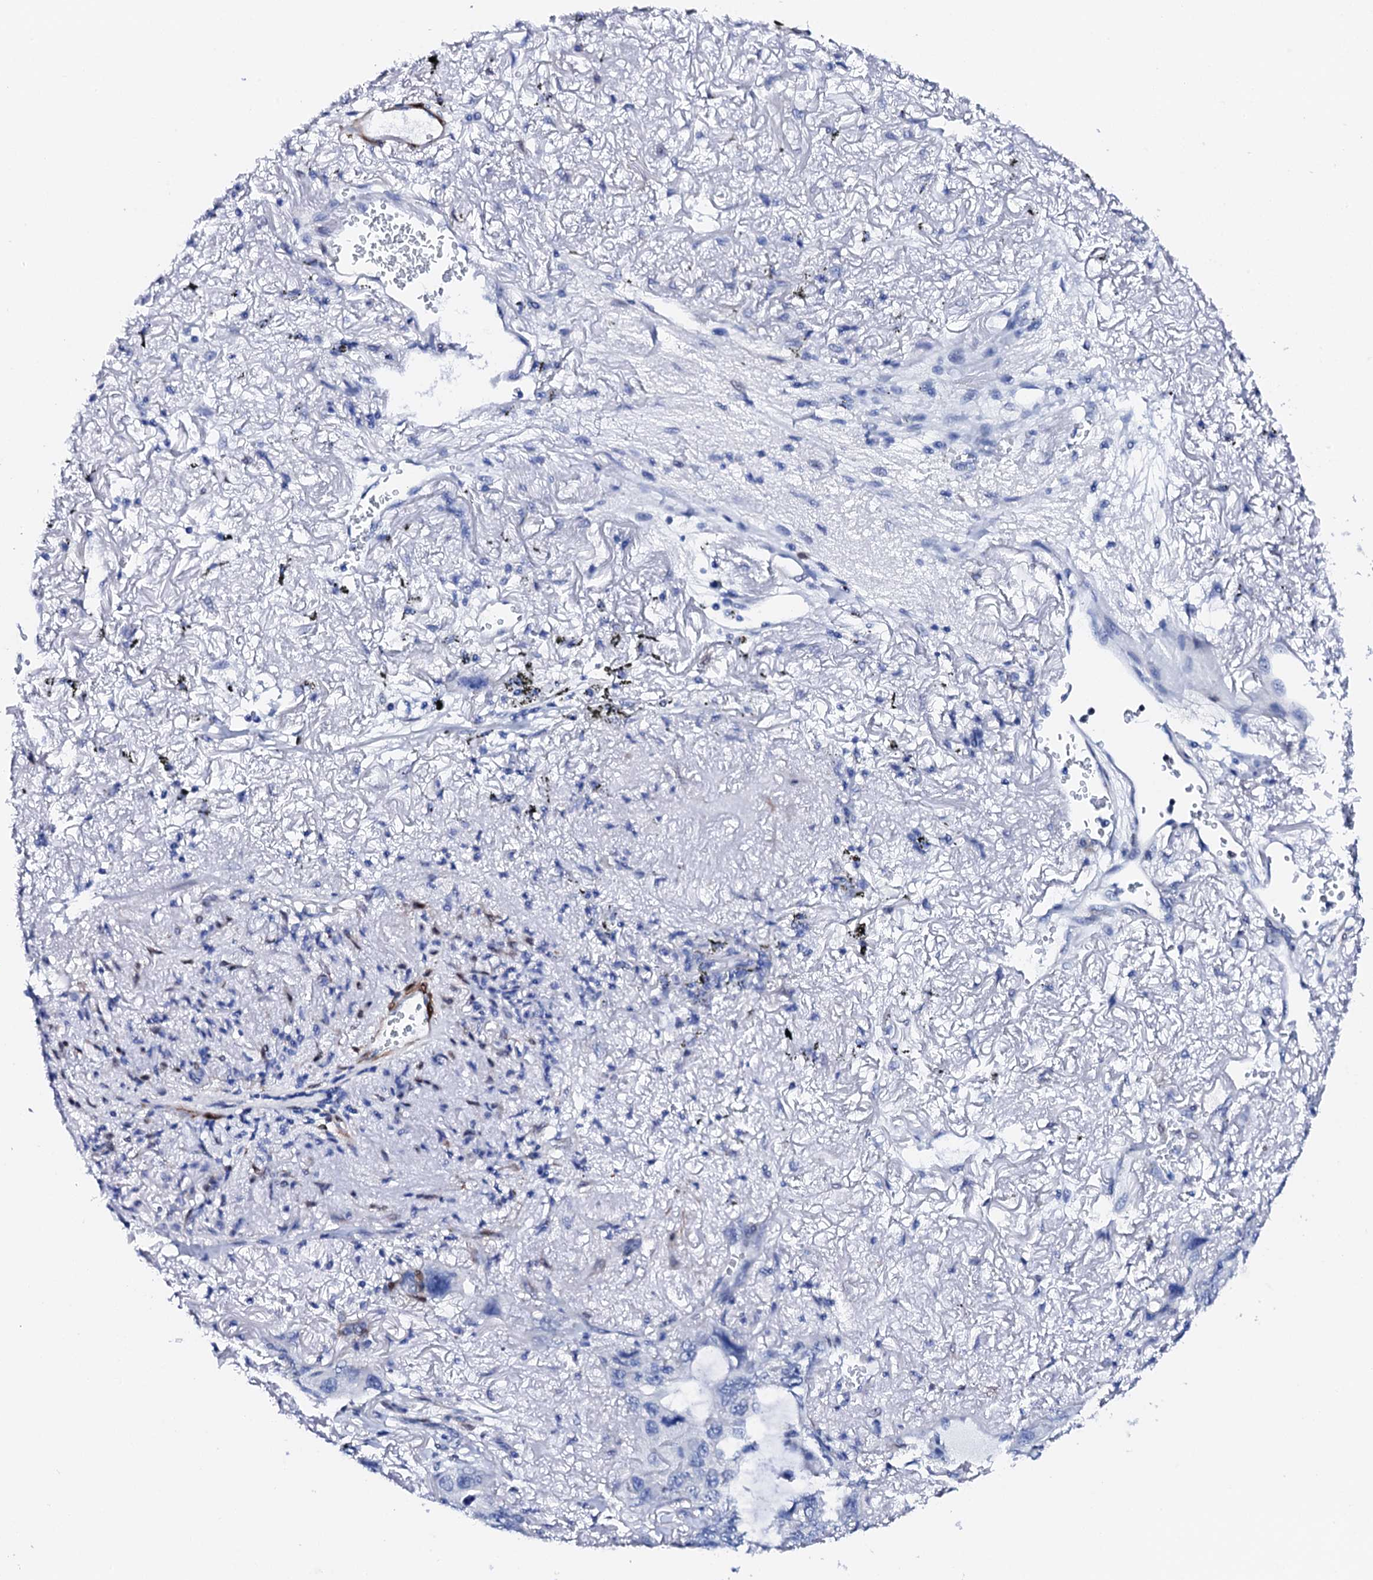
{"staining": {"intensity": "negative", "quantity": "none", "location": "none"}, "tissue": "lung cancer", "cell_type": "Tumor cells", "image_type": "cancer", "snomed": [{"axis": "morphology", "description": "Squamous cell carcinoma, NOS"}, {"axis": "topography", "description": "Lung"}], "caption": "Tumor cells show no significant protein staining in lung cancer. (Immunohistochemistry (ihc), brightfield microscopy, high magnification).", "gene": "NRIP2", "patient": {"sex": "female", "age": 73}}